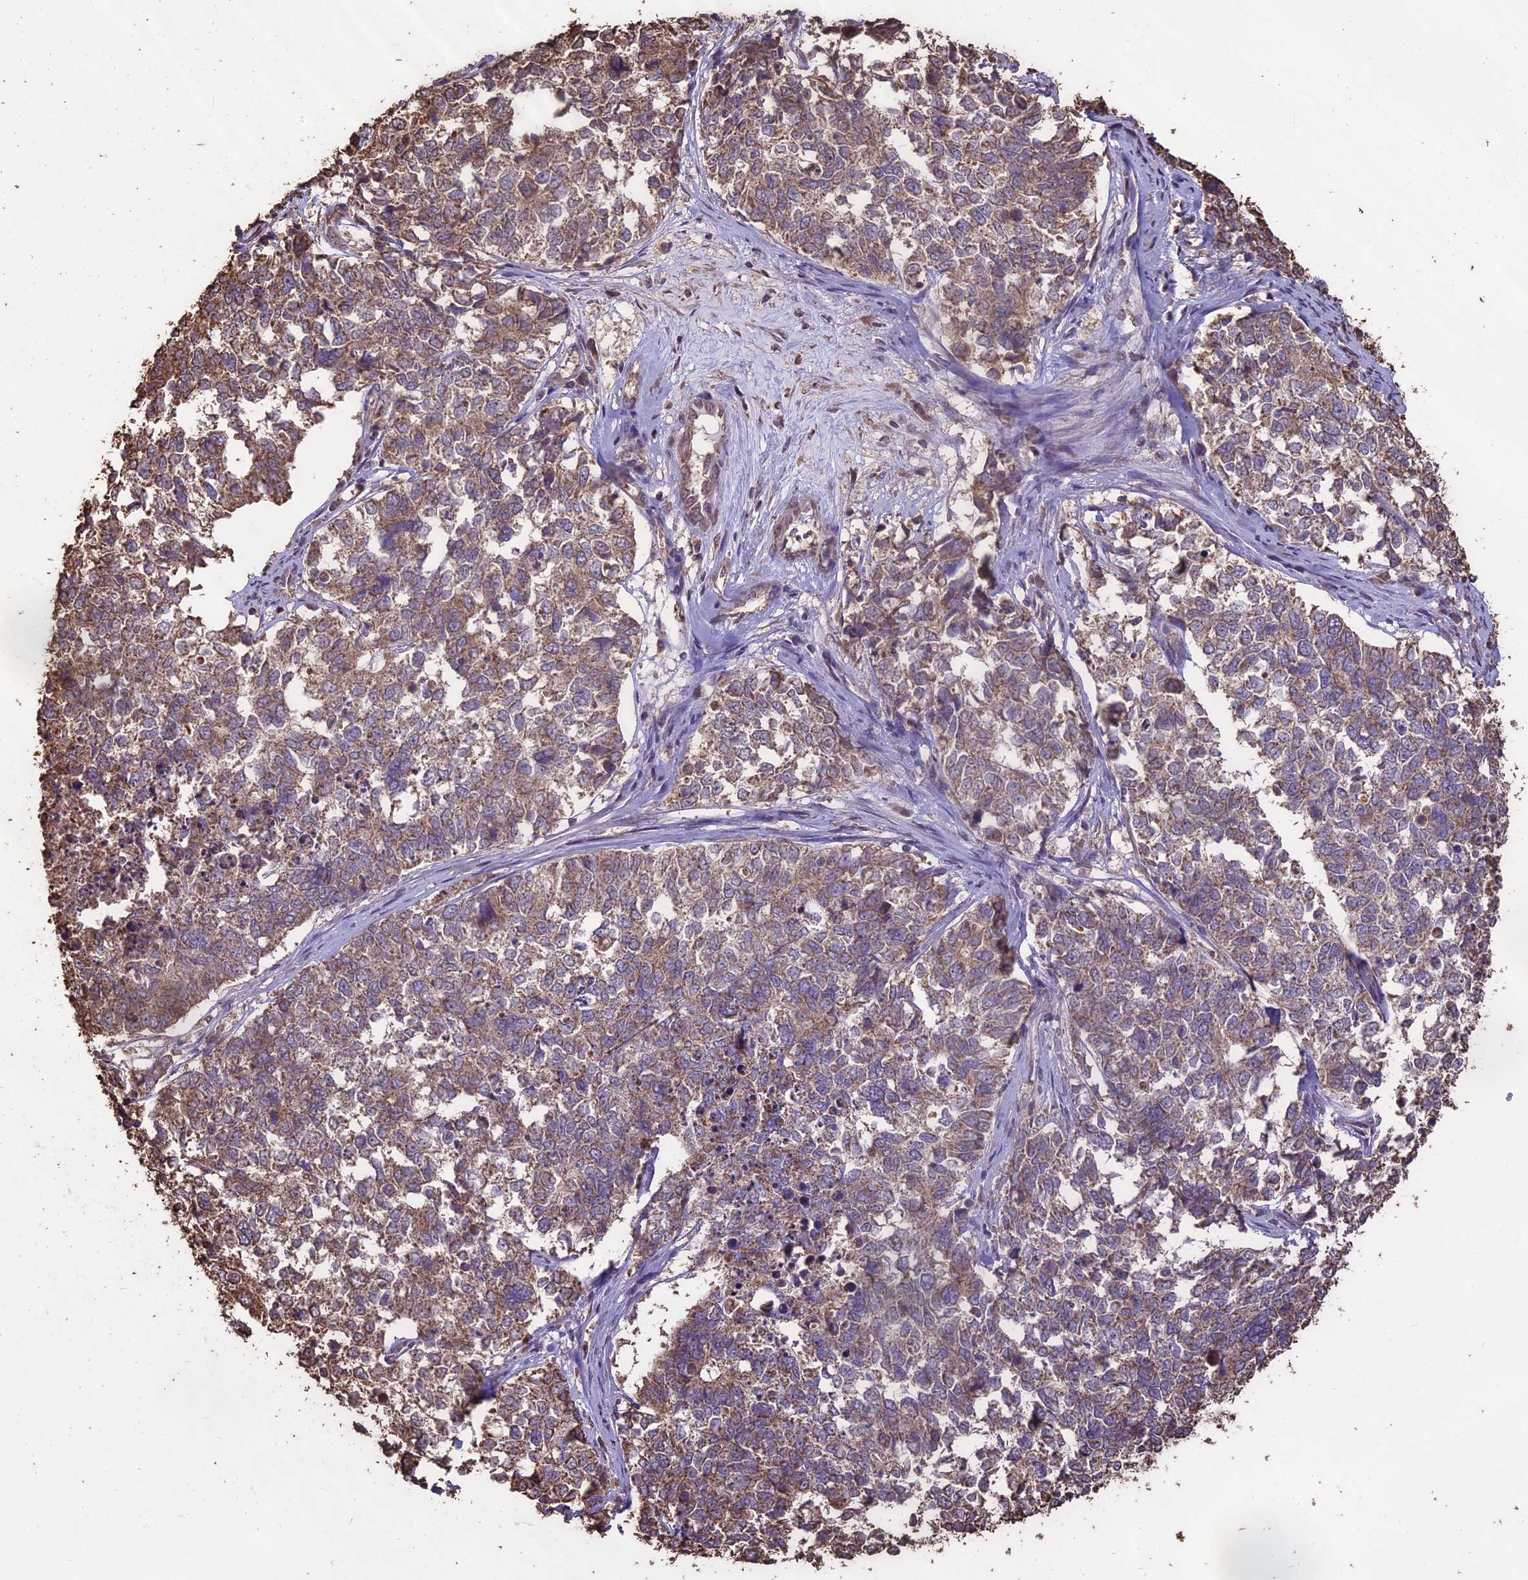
{"staining": {"intensity": "weak", "quantity": ">75%", "location": "cytoplasmic/membranous"}, "tissue": "cervical cancer", "cell_type": "Tumor cells", "image_type": "cancer", "snomed": [{"axis": "morphology", "description": "Squamous cell carcinoma, NOS"}, {"axis": "topography", "description": "Cervix"}], "caption": "Cervical squamous cell carcinoma stained with a protein marker reveals weak staining in tumor cells.", "gene": "PGPEP1L", "patient": {"sex": "female", "age": 63}}